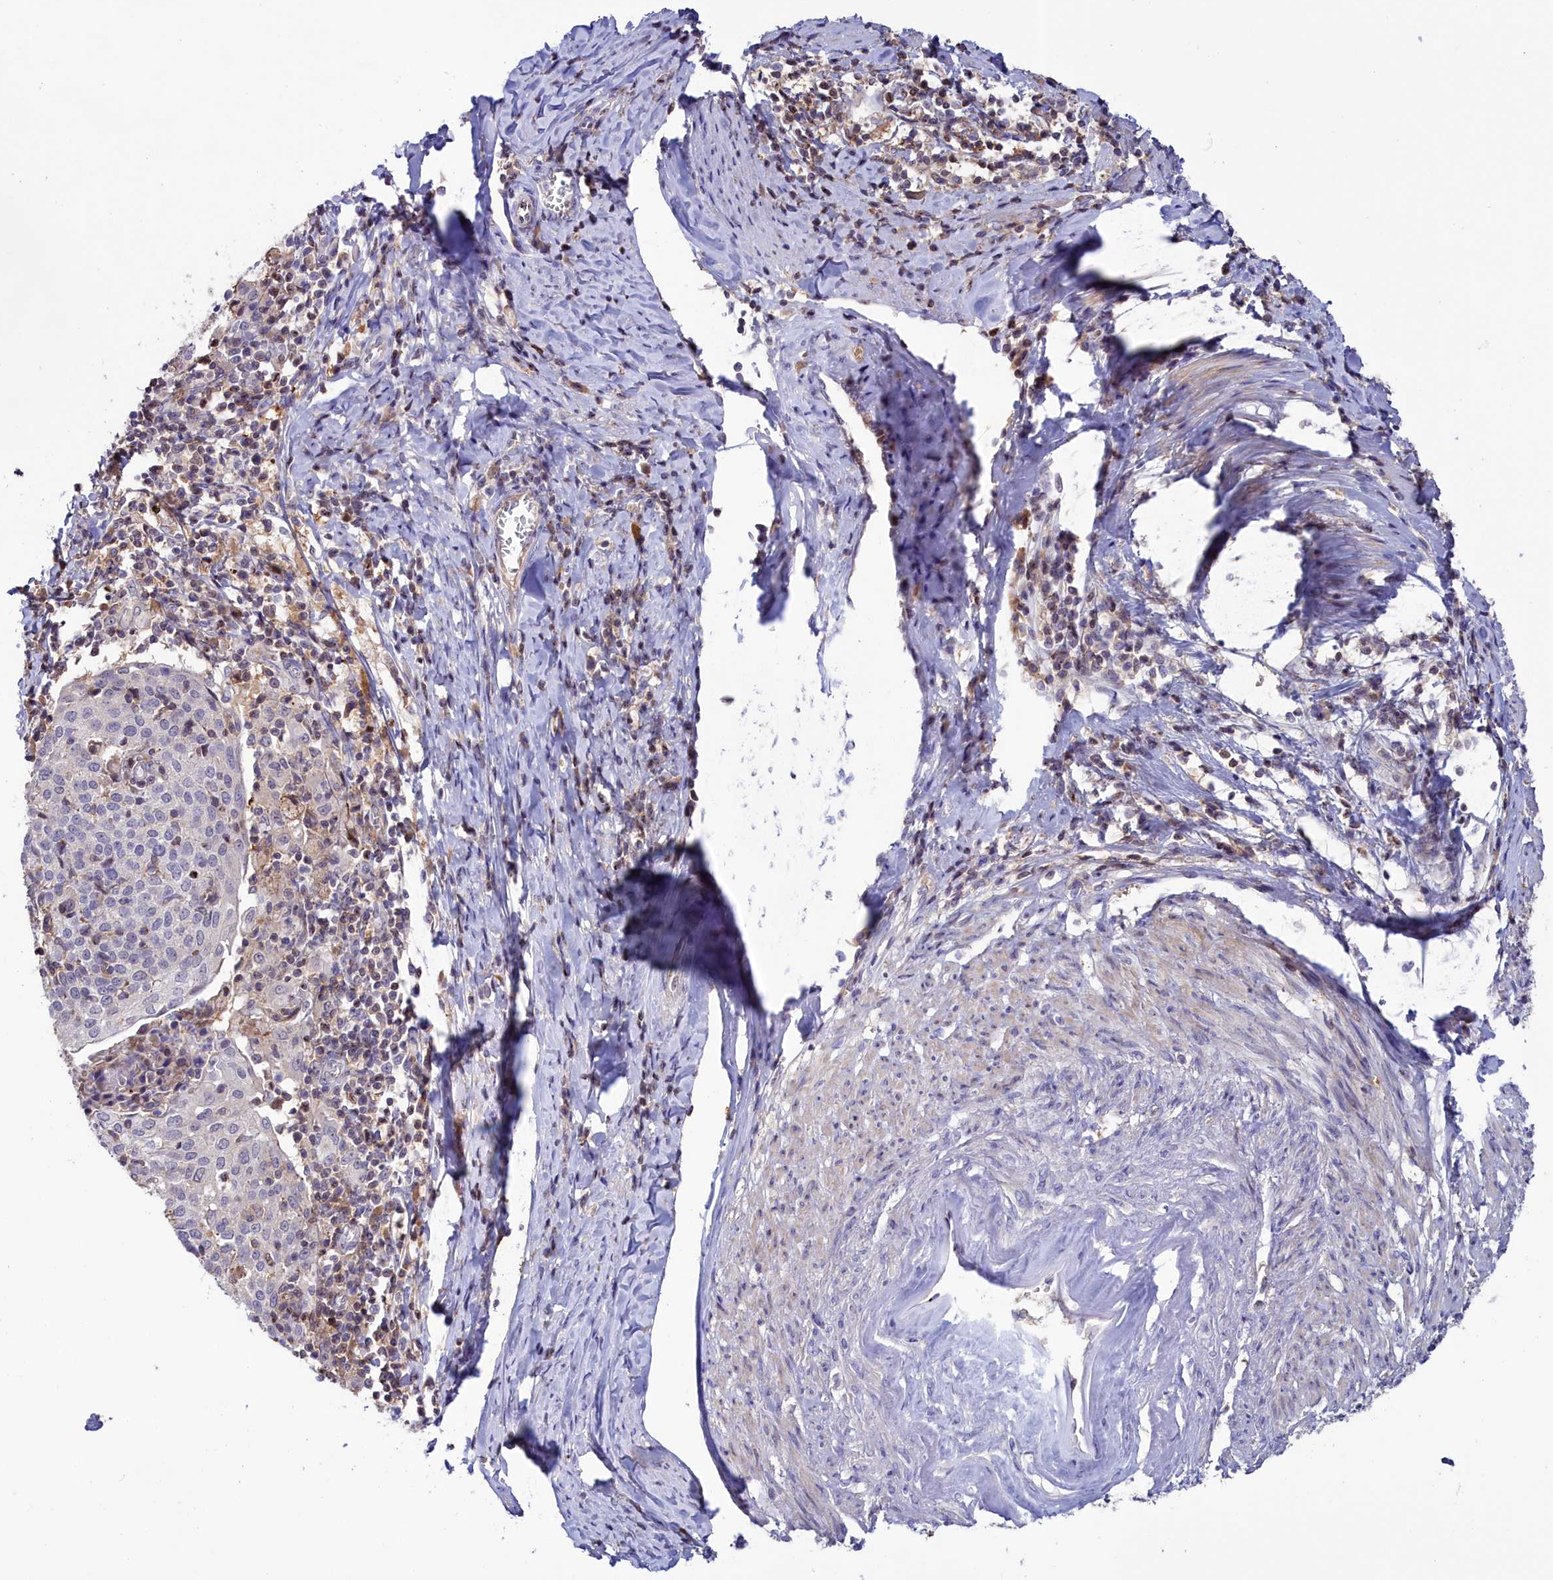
{"staining": {"intensity": "negative", "quantity": "none", "location": "none"}, "tissue": "cervical cancer", "cell_type": "Tumor cells", "image_type": "cancer", "snomed": [{"axis": "morphology", "description": "Squamous cell carcinoma, NOS"}, {"axis": "topography", "description": "Cervix"}], "caption": "The immunohistochemistry histopathology image has no significant expression in tumor cells of cervical cancer tissue.", "gene": "NEURL4", "patient": {"sex": "female", "age": 52}}